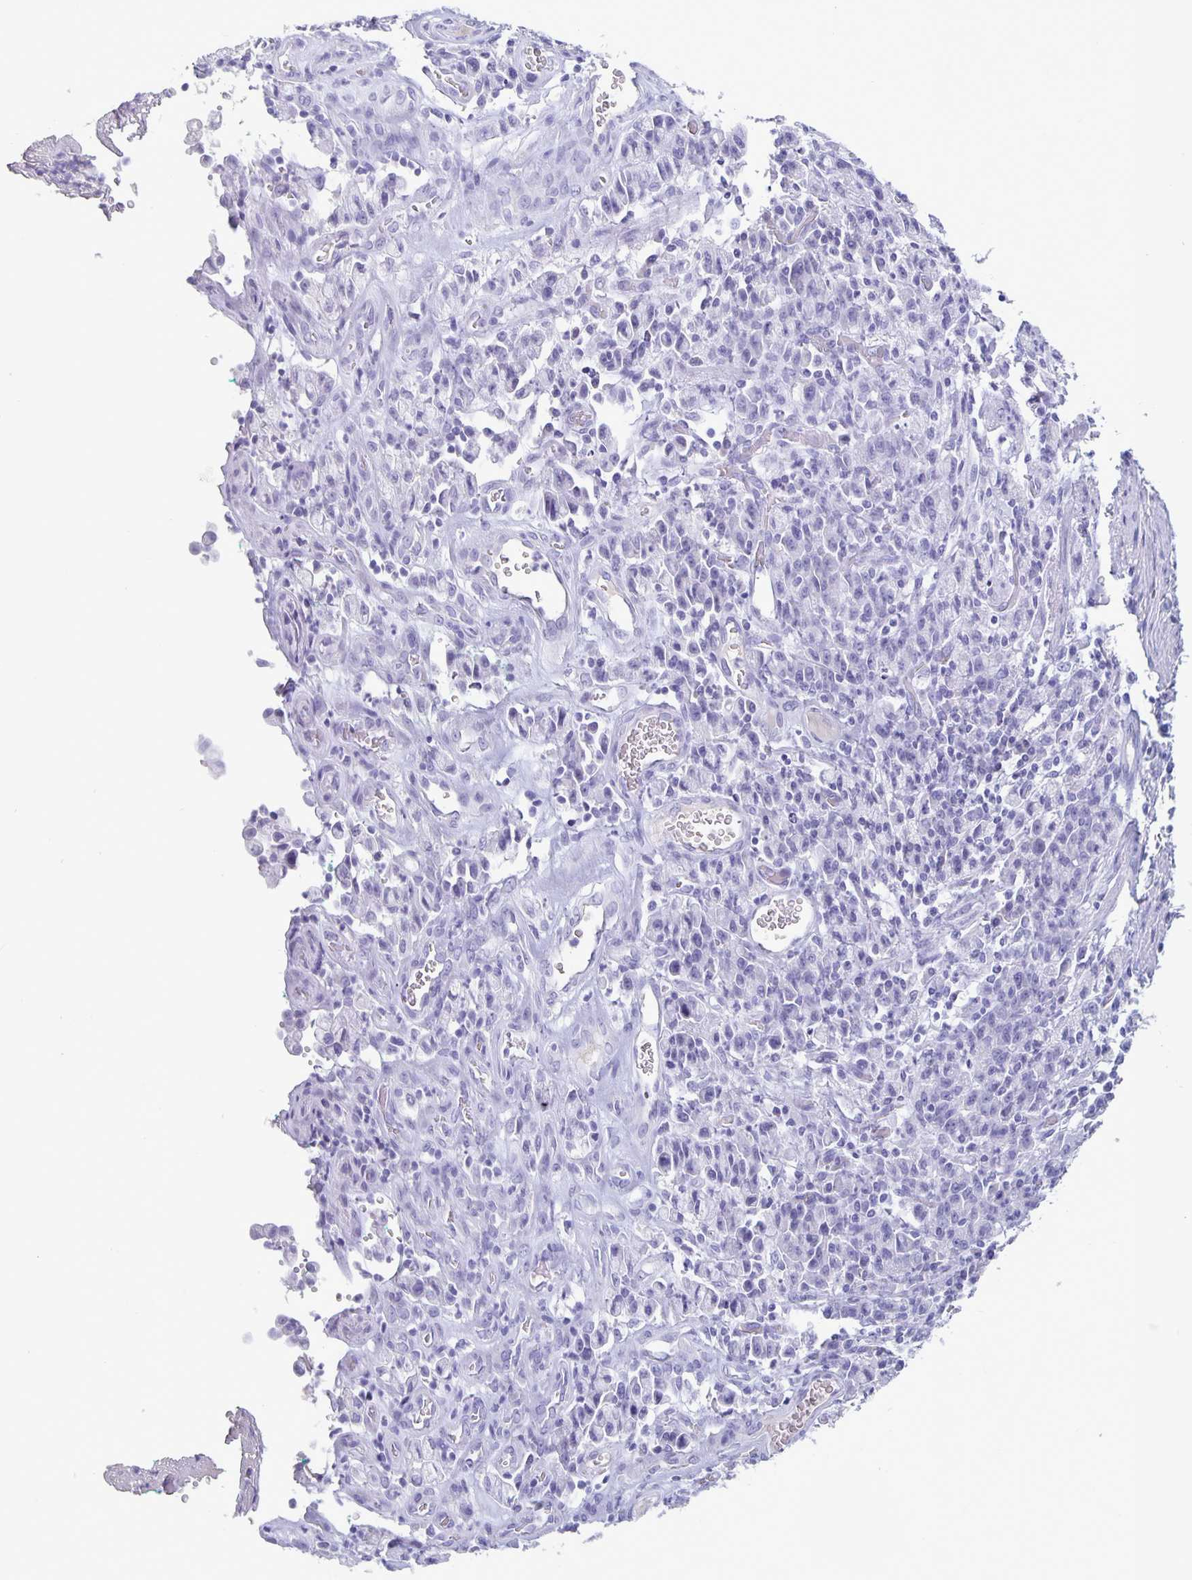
{"staining": {"intensity": "negative", "quantity": "none", "location": "none"}, "tissue": "stomach cancer", "cell_type": "Tumor cells", "image_type": "cancer", "snomed": [{"axis": "morphology", "description": "Adenocarcinoma, NOS"}, {"axis": "topography", "description": "Stomach"}], "caption": "There is no significant positivity in tumor cells of stomach cancer. (DAB IHC with hematoxylin counter stain).", "gene": "BPIFA3", "patient": {"sex": "male", "age": 77}}